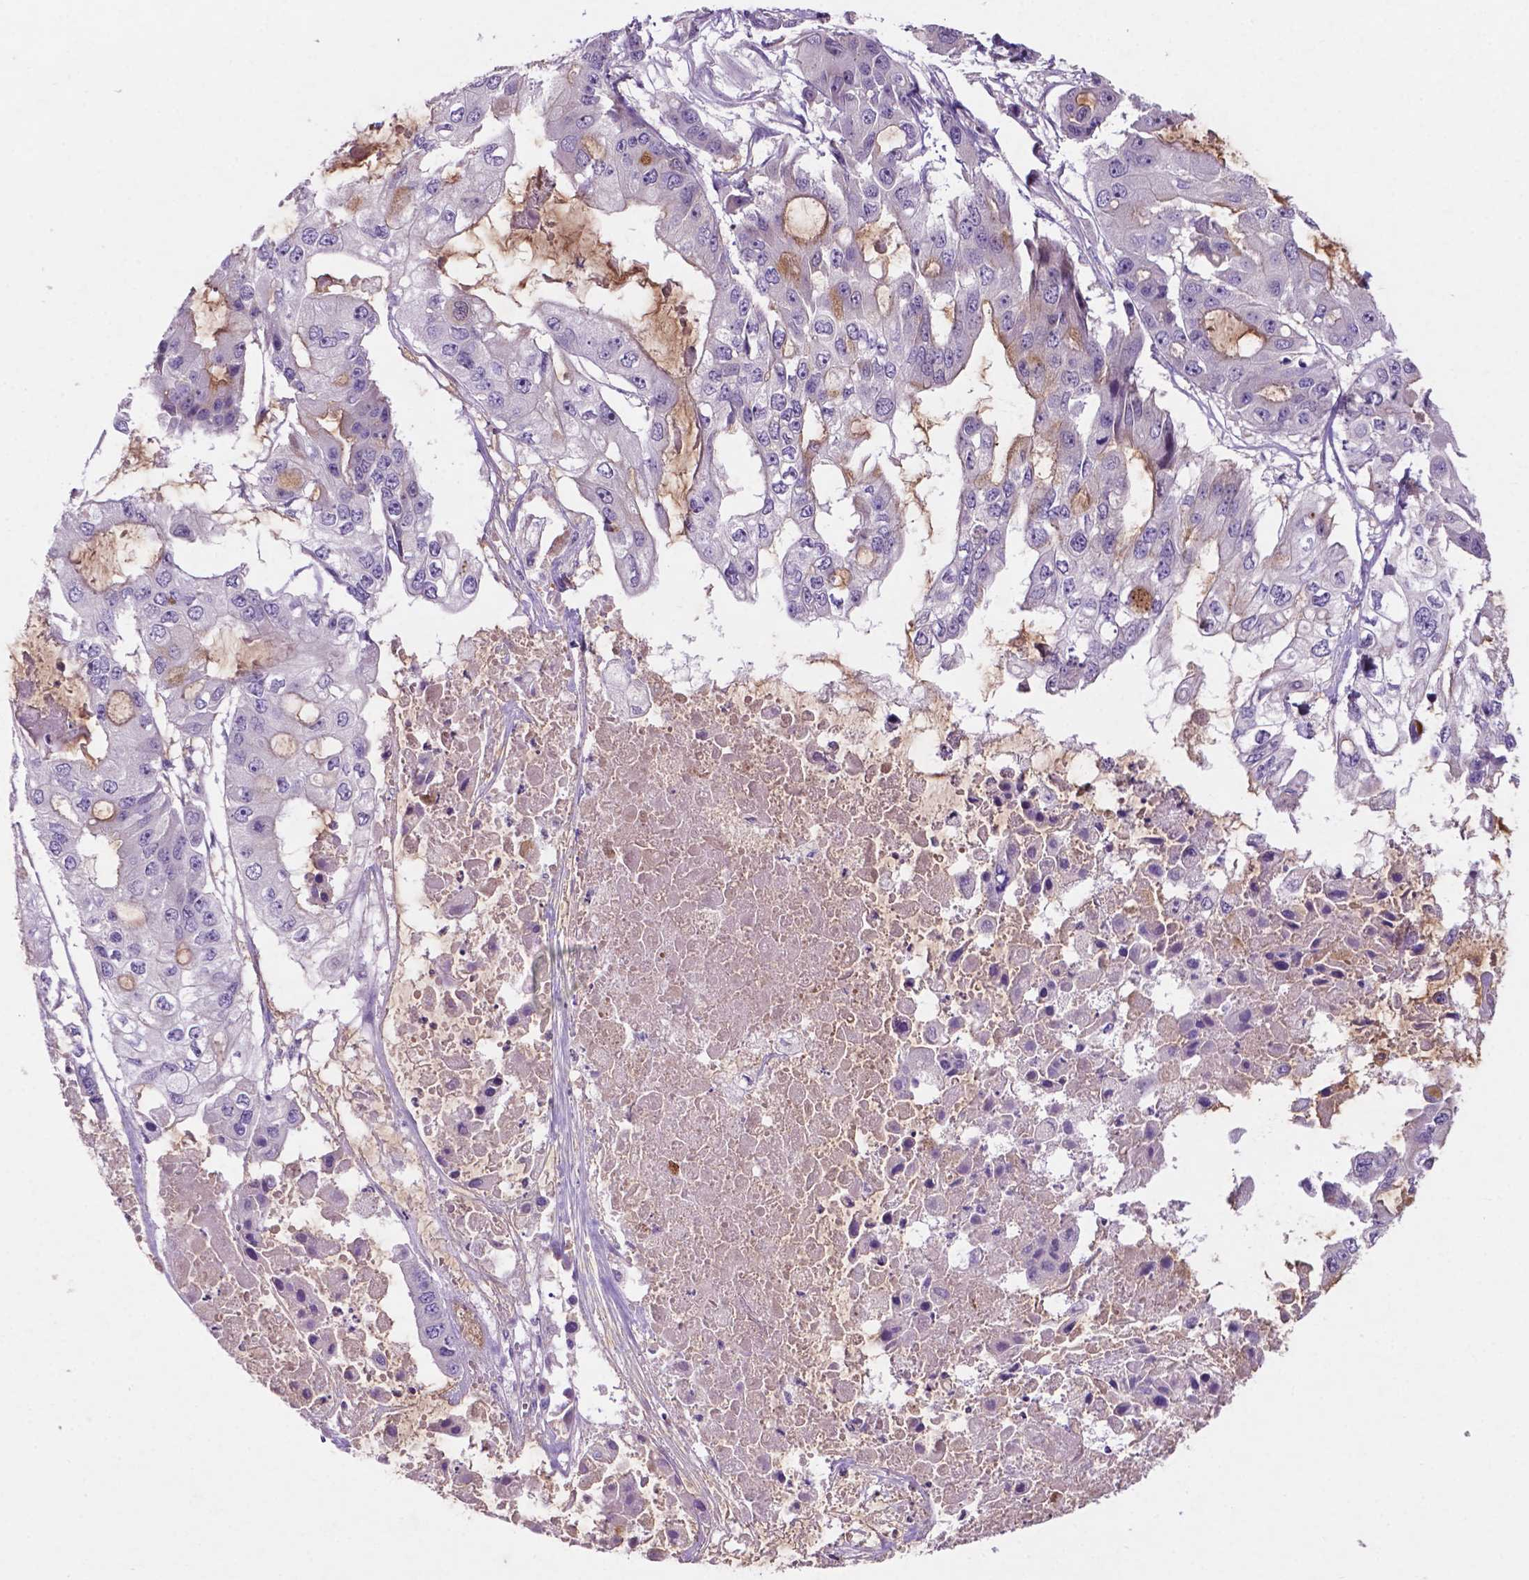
{"staining": {"intensity": "negative", "quantity": "none", "location": "none"}, "tissue": "ovarian cancer", "cell_type": "Tumor cells", "image_type": "cancer", "snomed": [{"axis": "morphology", "description": "Cystadenocarcinoma, serous, NOS"}, {"axis": "topography", "description": "Ovary"}], "caption": "Tumor cells are negative for protein expression in human serous cystadenocarcinoma (ovarian).", "gene": "ARL5C", "patient": {"sex": "female", "age": 56}}